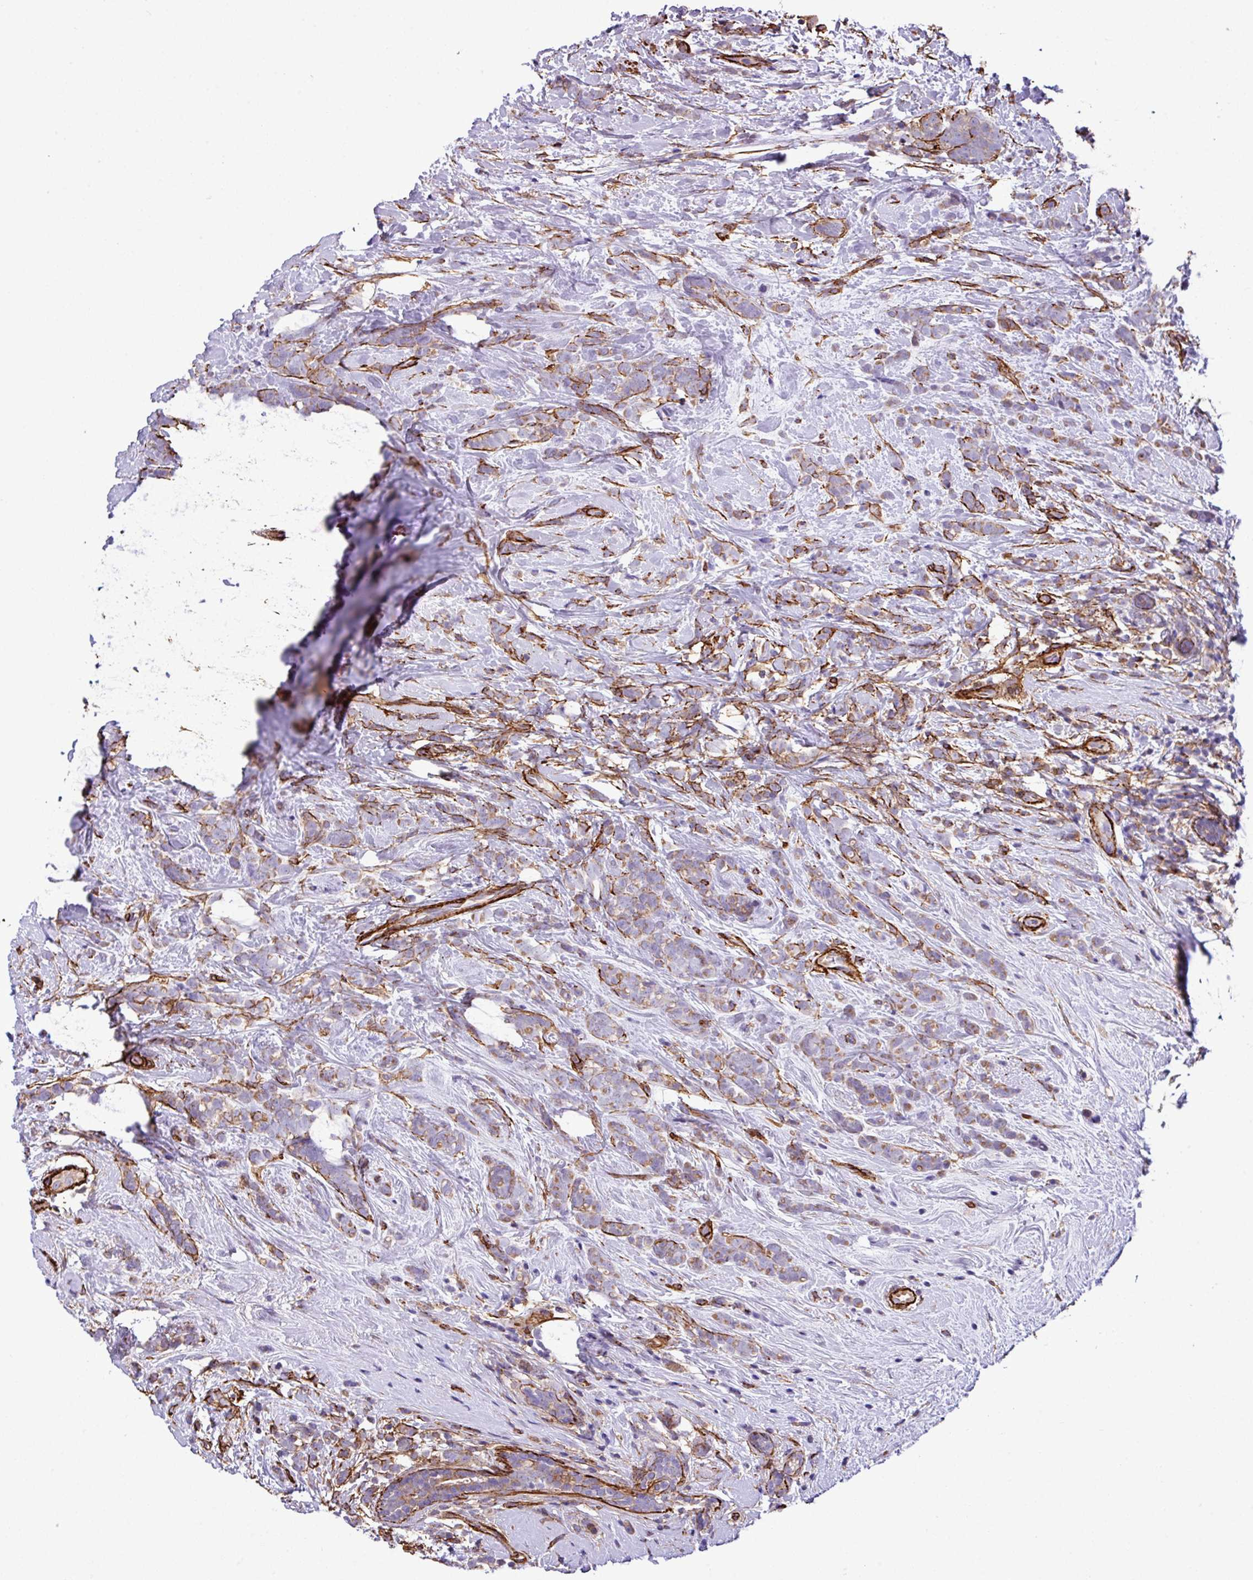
{"staining": {"intensity": "weak", "quantity": ">75%", "location": "cytoplasmic/membranous"}, "tissue": "breast cancer", "cell_type": "Tumor cells", "image_type": "cancer", "snomed": [{"axis": "morphology", "description": "Lobular carcinoma"}, {"axis": "topography", "description": "Breast"}], "caption": "Immunohistochemistry (IHC) of human lobular carcinoma (breast) shows low levels of weak cytoplasmic/membranous positivity in about >75% of tumor cells.", "gene": "FAM47E", "patient": {"sex": "female", "age": 58}}